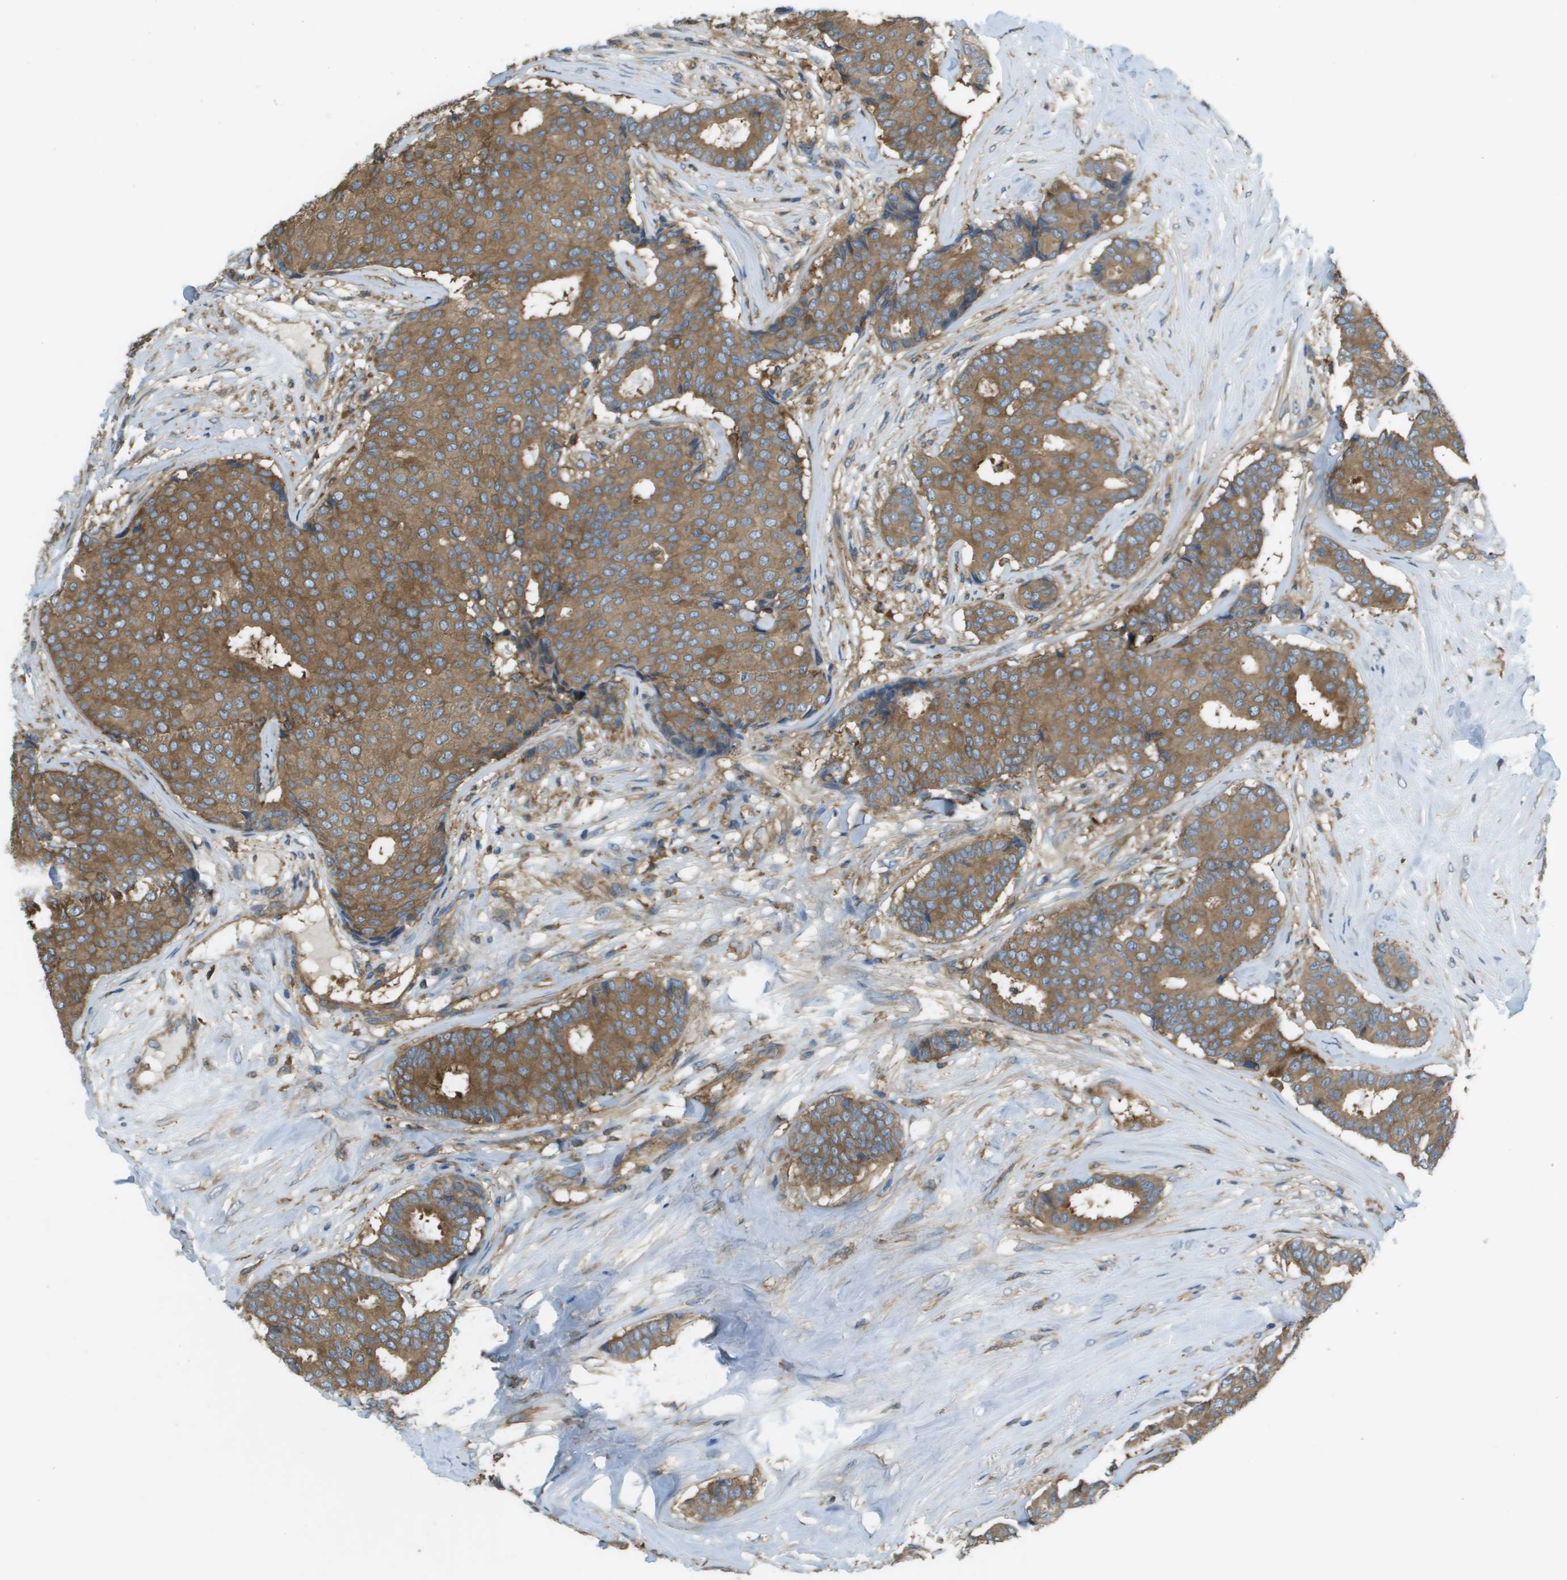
{"staining": {"intensity": "moderate", "quantity": ">75%", "location": "cytoplasmic/membranous"}, "tissue": "breast cancer", "cell_type": "Tumor cells", "image_type": "cancer", "snomed": [{"axis": "morphology", "description": "Duct carcinoma"}, {"axis": "topography", "description": "Breast"}], "caption": "Breast cancer stained for a protein shows moderate cytoplasmic/membranous positivity in tumor cells.", "gene": "CORO1B", "patient": {"sex": "female", "age": 75}}